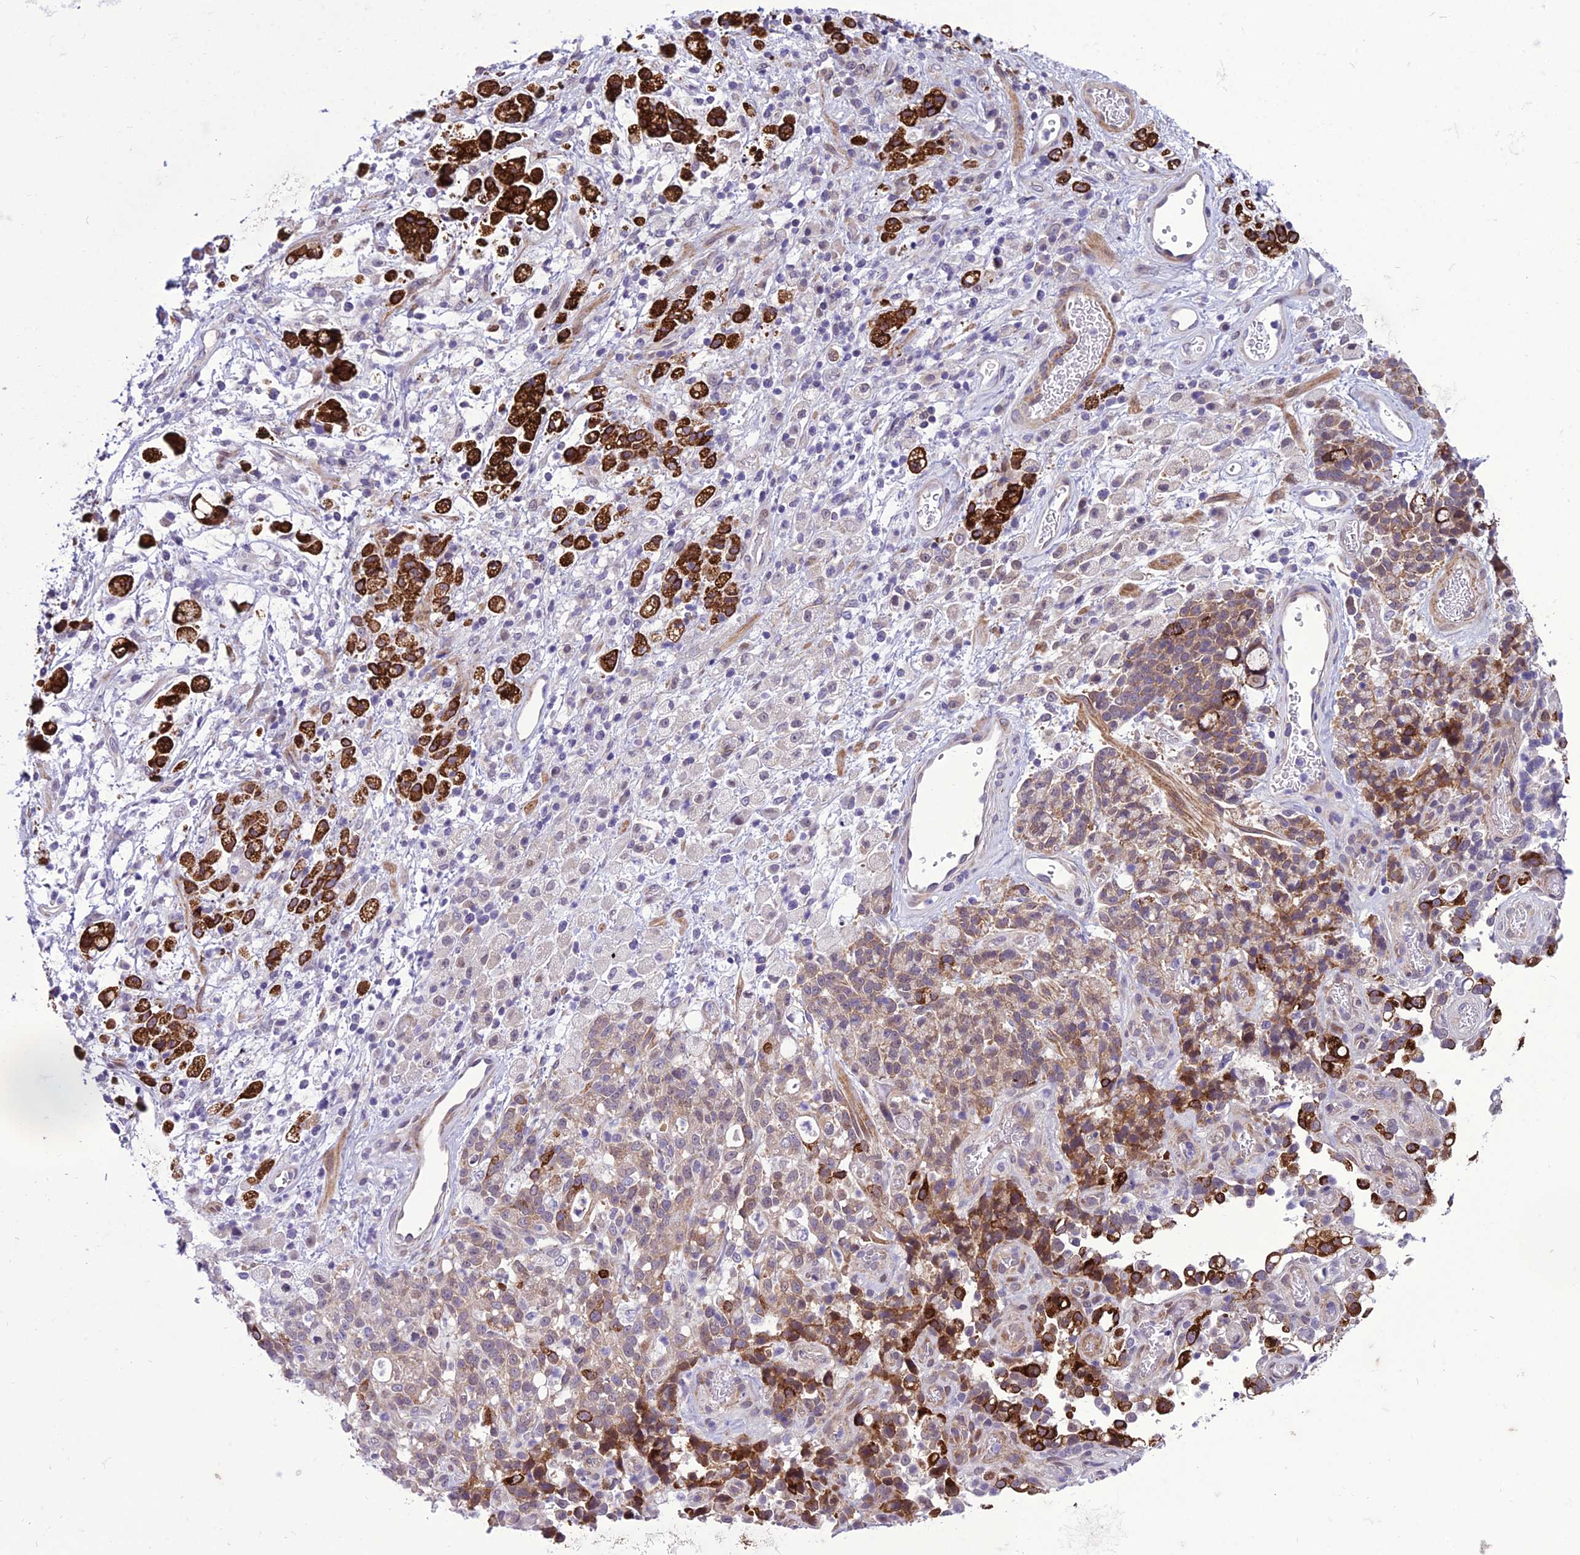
{"staining": {"intensity": "strong", "quantity": "25%-75%", "location": "cytoplasmic/membranous"}, "tissue": "stomach cancer", "cell_type": "Tumor cells", "image_type": "cancer", "snomed": [{"axis": "morphology", "description": "Adenocarcinoma, NOS"}, {"axis": "topography", "description": "Stomach"}], "caption": "The image demonstrates a brown stain indicating the presence of a protein in the cytoplasmic/membranous of tumor cells in adenocarcinoma (stomach).", "gene": "GAB4", "patient": {"sex": "female", "age": 60}}